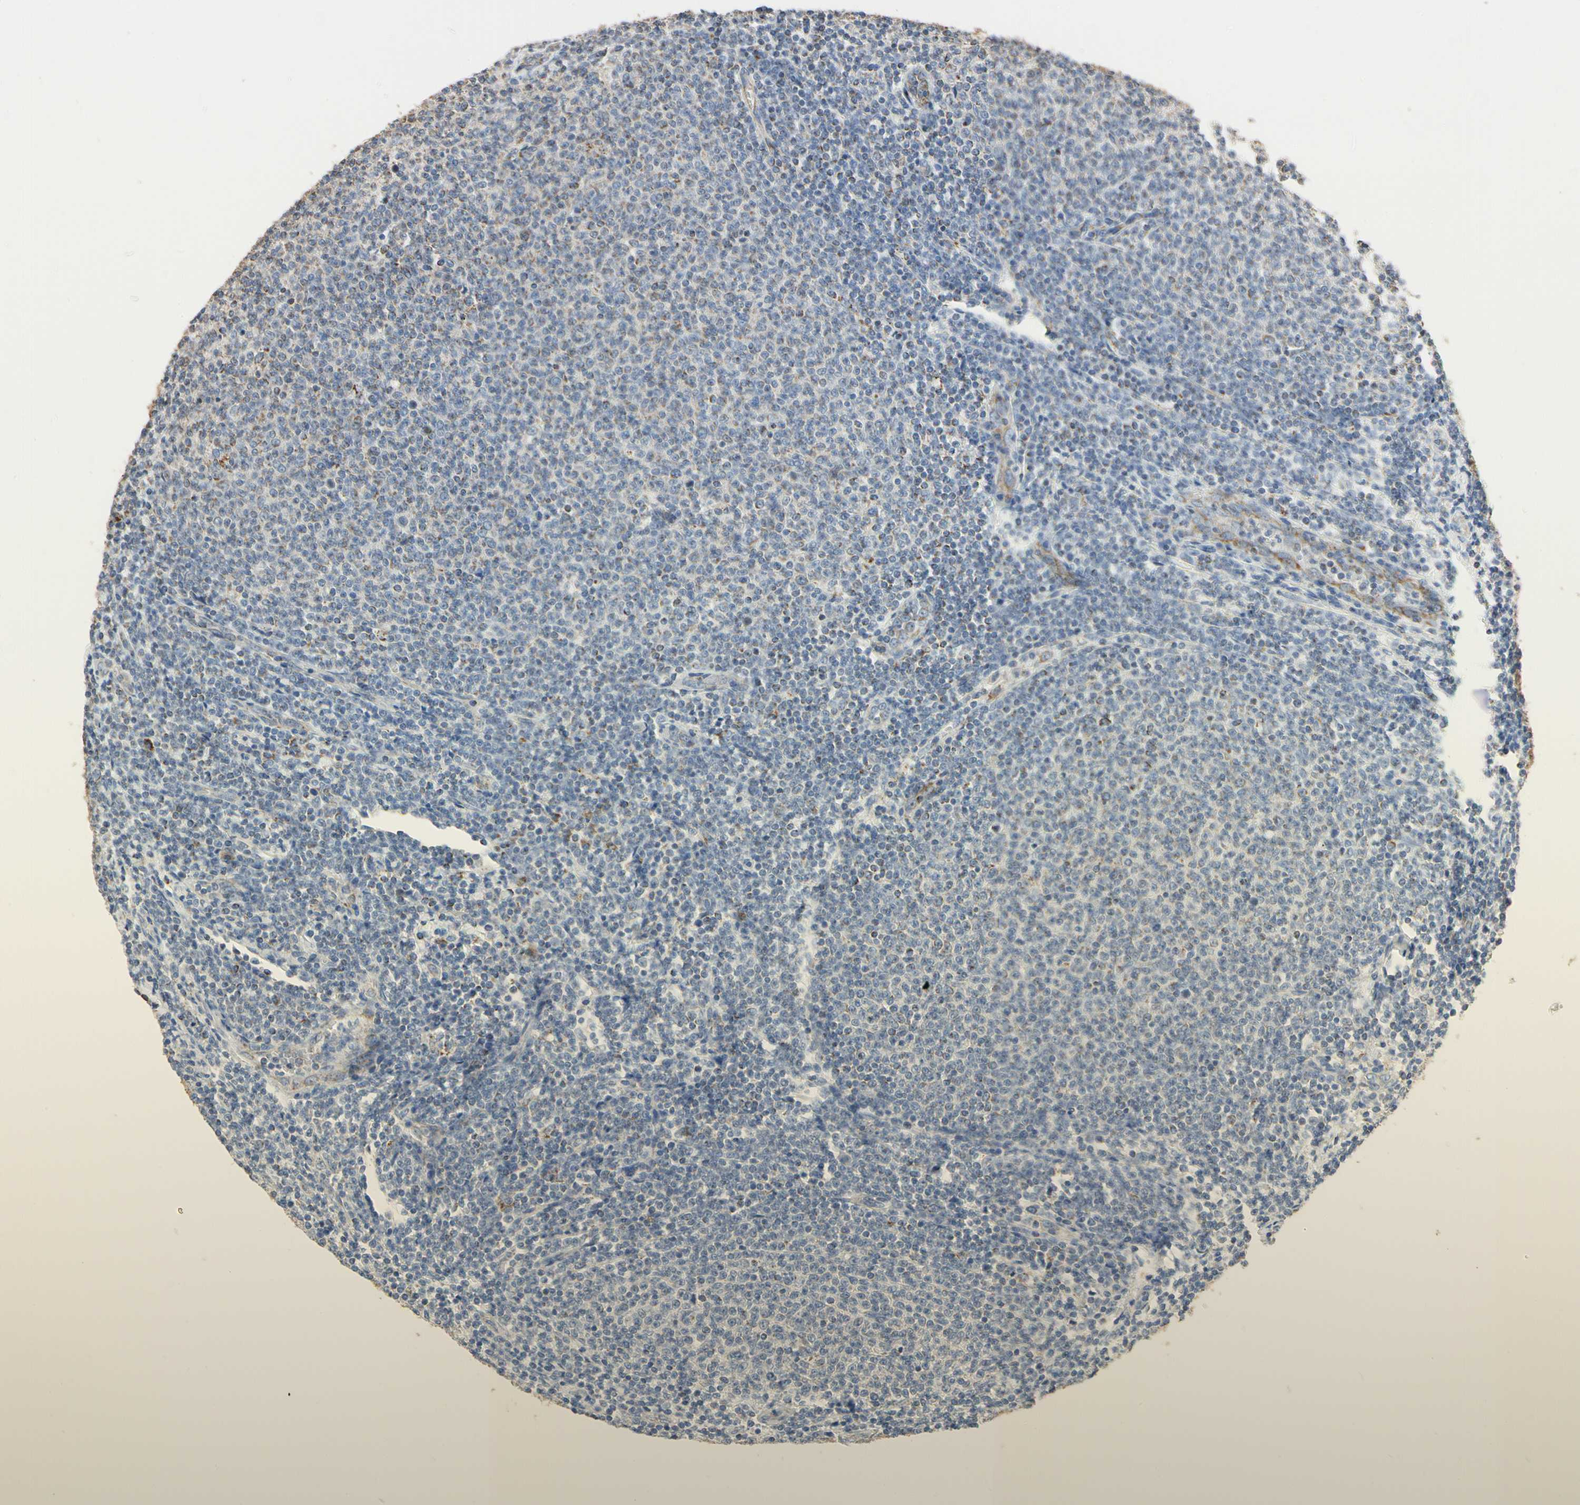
{"staining": {"intensity": "negative", "quantity": "none", "location": "none"}, "tissue": "lymphoma", "cell_type": "Tumor cells", "image_type": "cancer", "snomed": [{"axis": "morphology", "description": "Malignant lymphoma, non-Hodgkin's type, Low grade"}, {"axis": "topography", "description": "Lymph node"}], "caption": "Human lymphoma stained for a protein using IHC displays no expression in tumor cells.", "gene": "TUBA1A", "patient": {"sex": "male", "age": 66}}